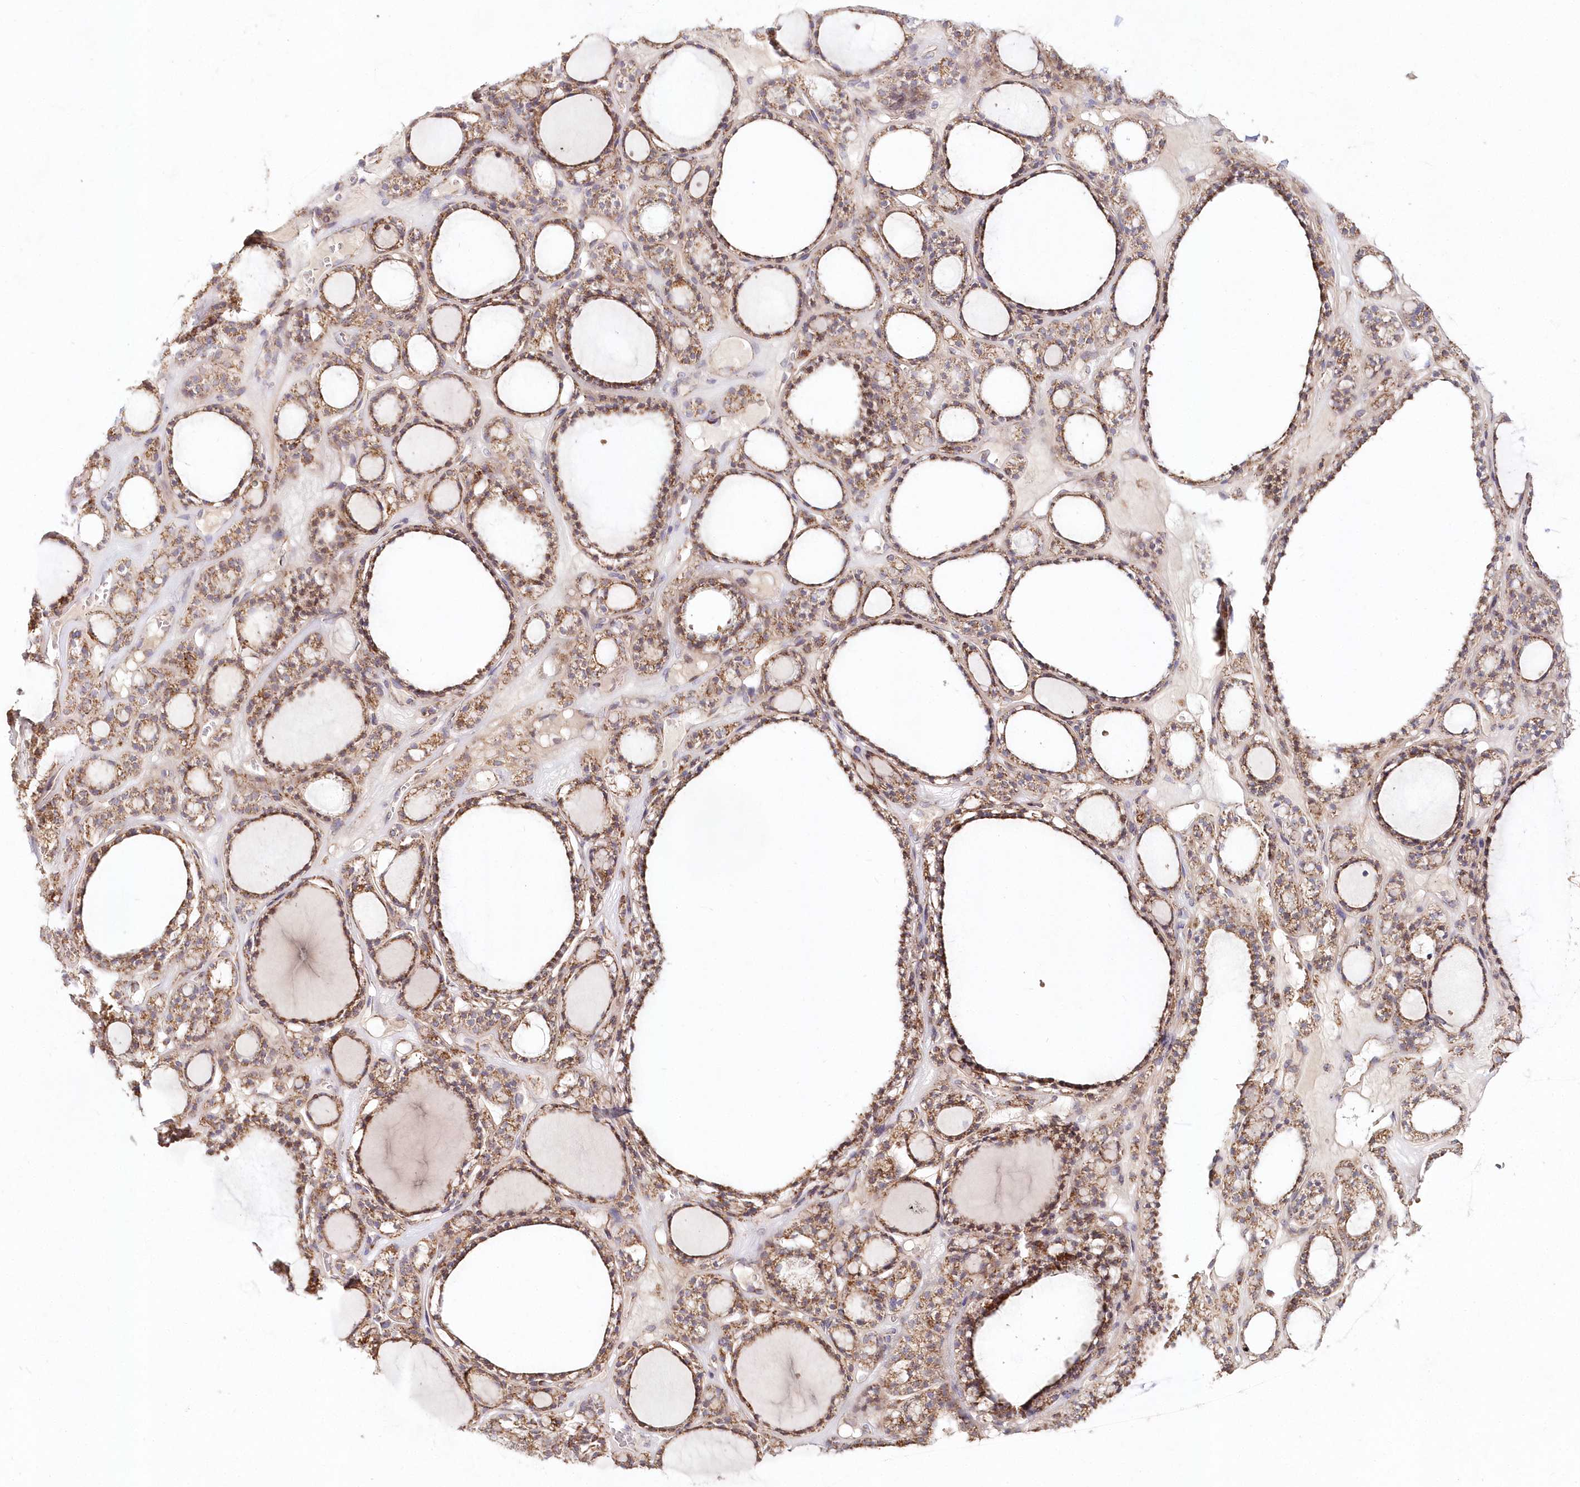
{"staining": {"intensity": "moderate", "quantity": ">75%", "location": "cytoplasmic/membranous"}, "tissue": "thyroid gland", "cell_type": "Glandular cells", "image_type": "normal", "snomed": [{"axis": "morphology", "description": "Normal tissue, NOS"}, {"axis": "topography", "description": "Thyroid gland"}], "caption": "A photomicrograph of thyroid gland stained for a protein reveals moderate cytoplasmic/membranous brown staining in glandular cells.", "gene": "DNA2", "patient": {"sex": "female", "age": 28}}